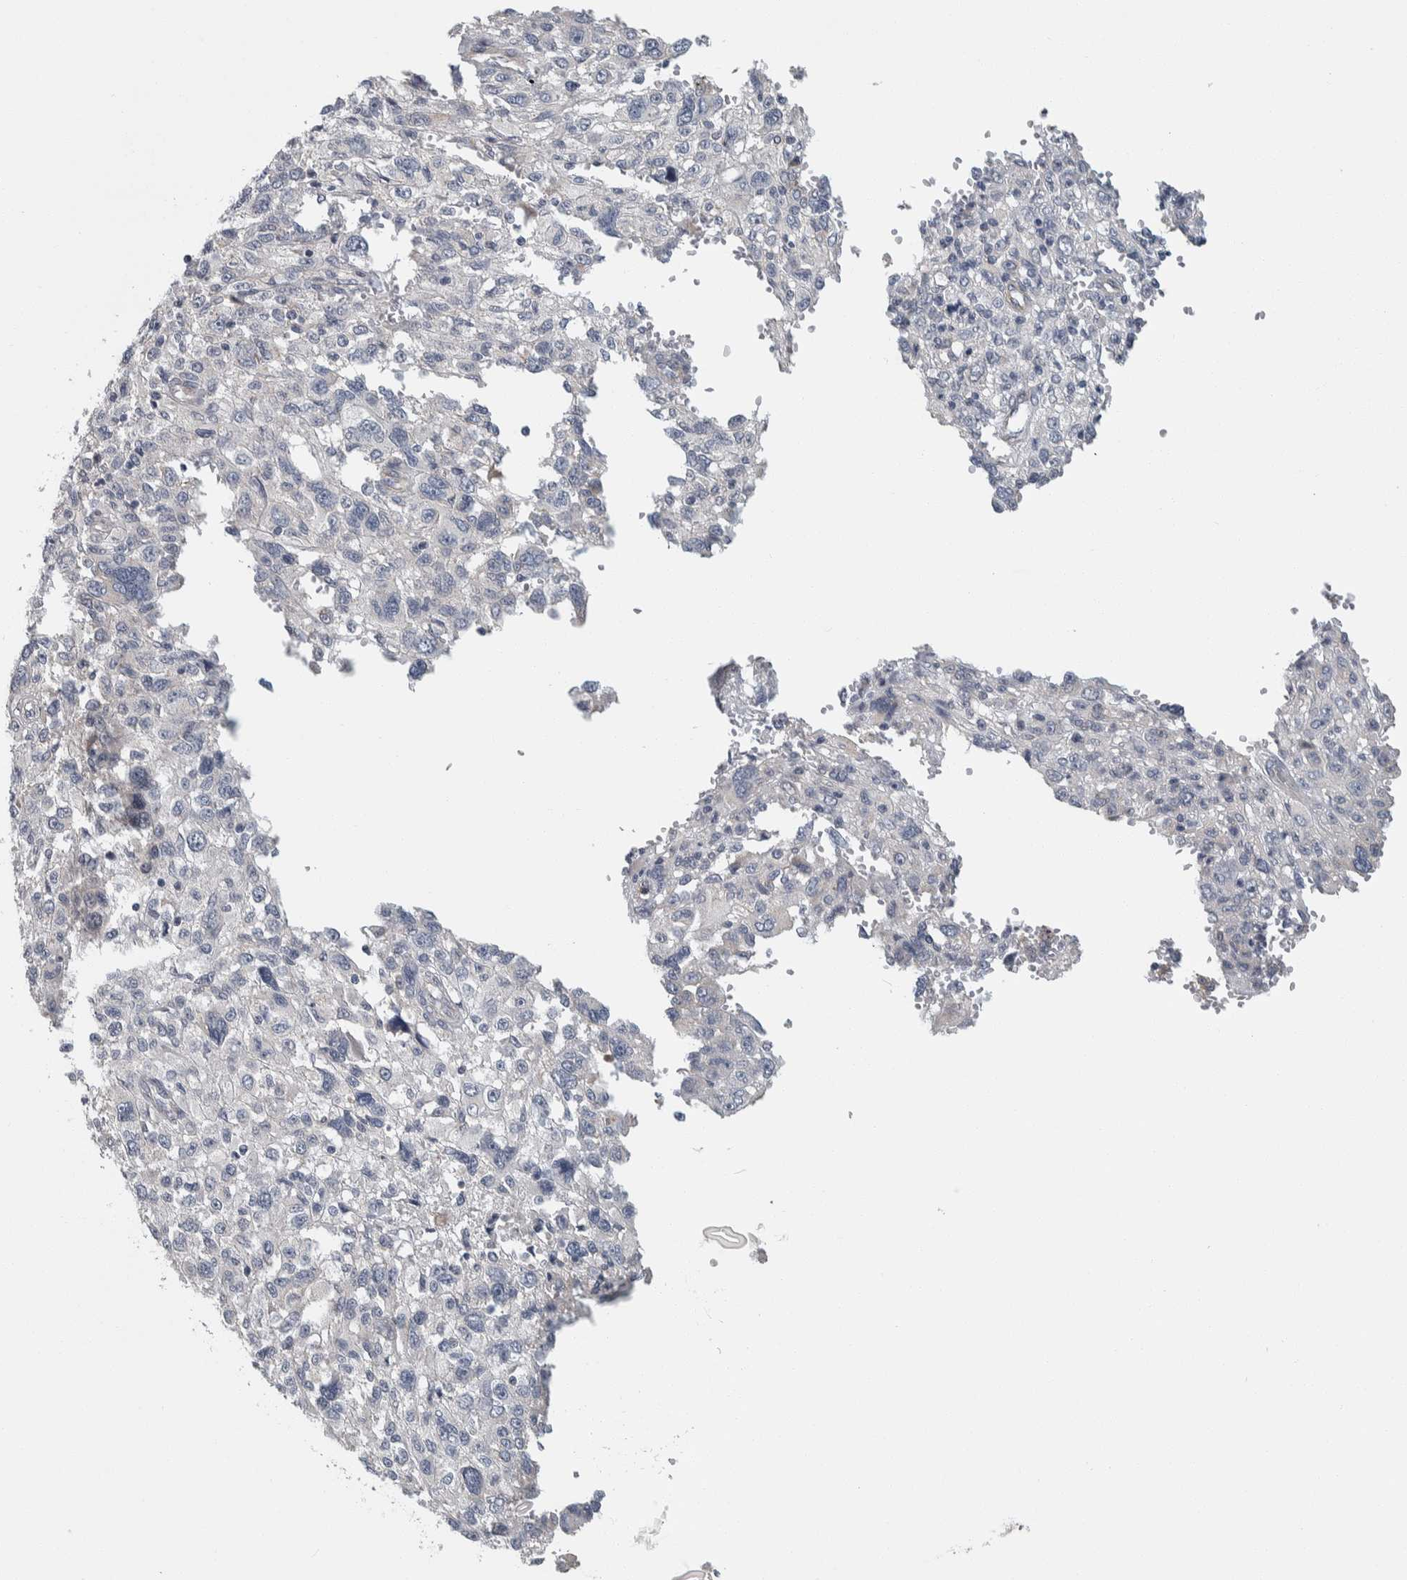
{"staining": {"intensity": "negative", "quantity": "none", "location": "none"}, "tissue": "melanoma", "cell_type": "Tumor cells", "image_type": "cancer", "snomed": [{"axis": "morphology", "description": "Malignant melanoma, NOS"}, {"axis": "topography", "description": "Skin"}], "caption": "DAB (3,3'-diaminobenzidine) immunohistochemical staining of malignant melanoma shows no significant expression in tumor cells.", "gene": "KCNJ3", "patient": {"sex": "female", "age": 55}}